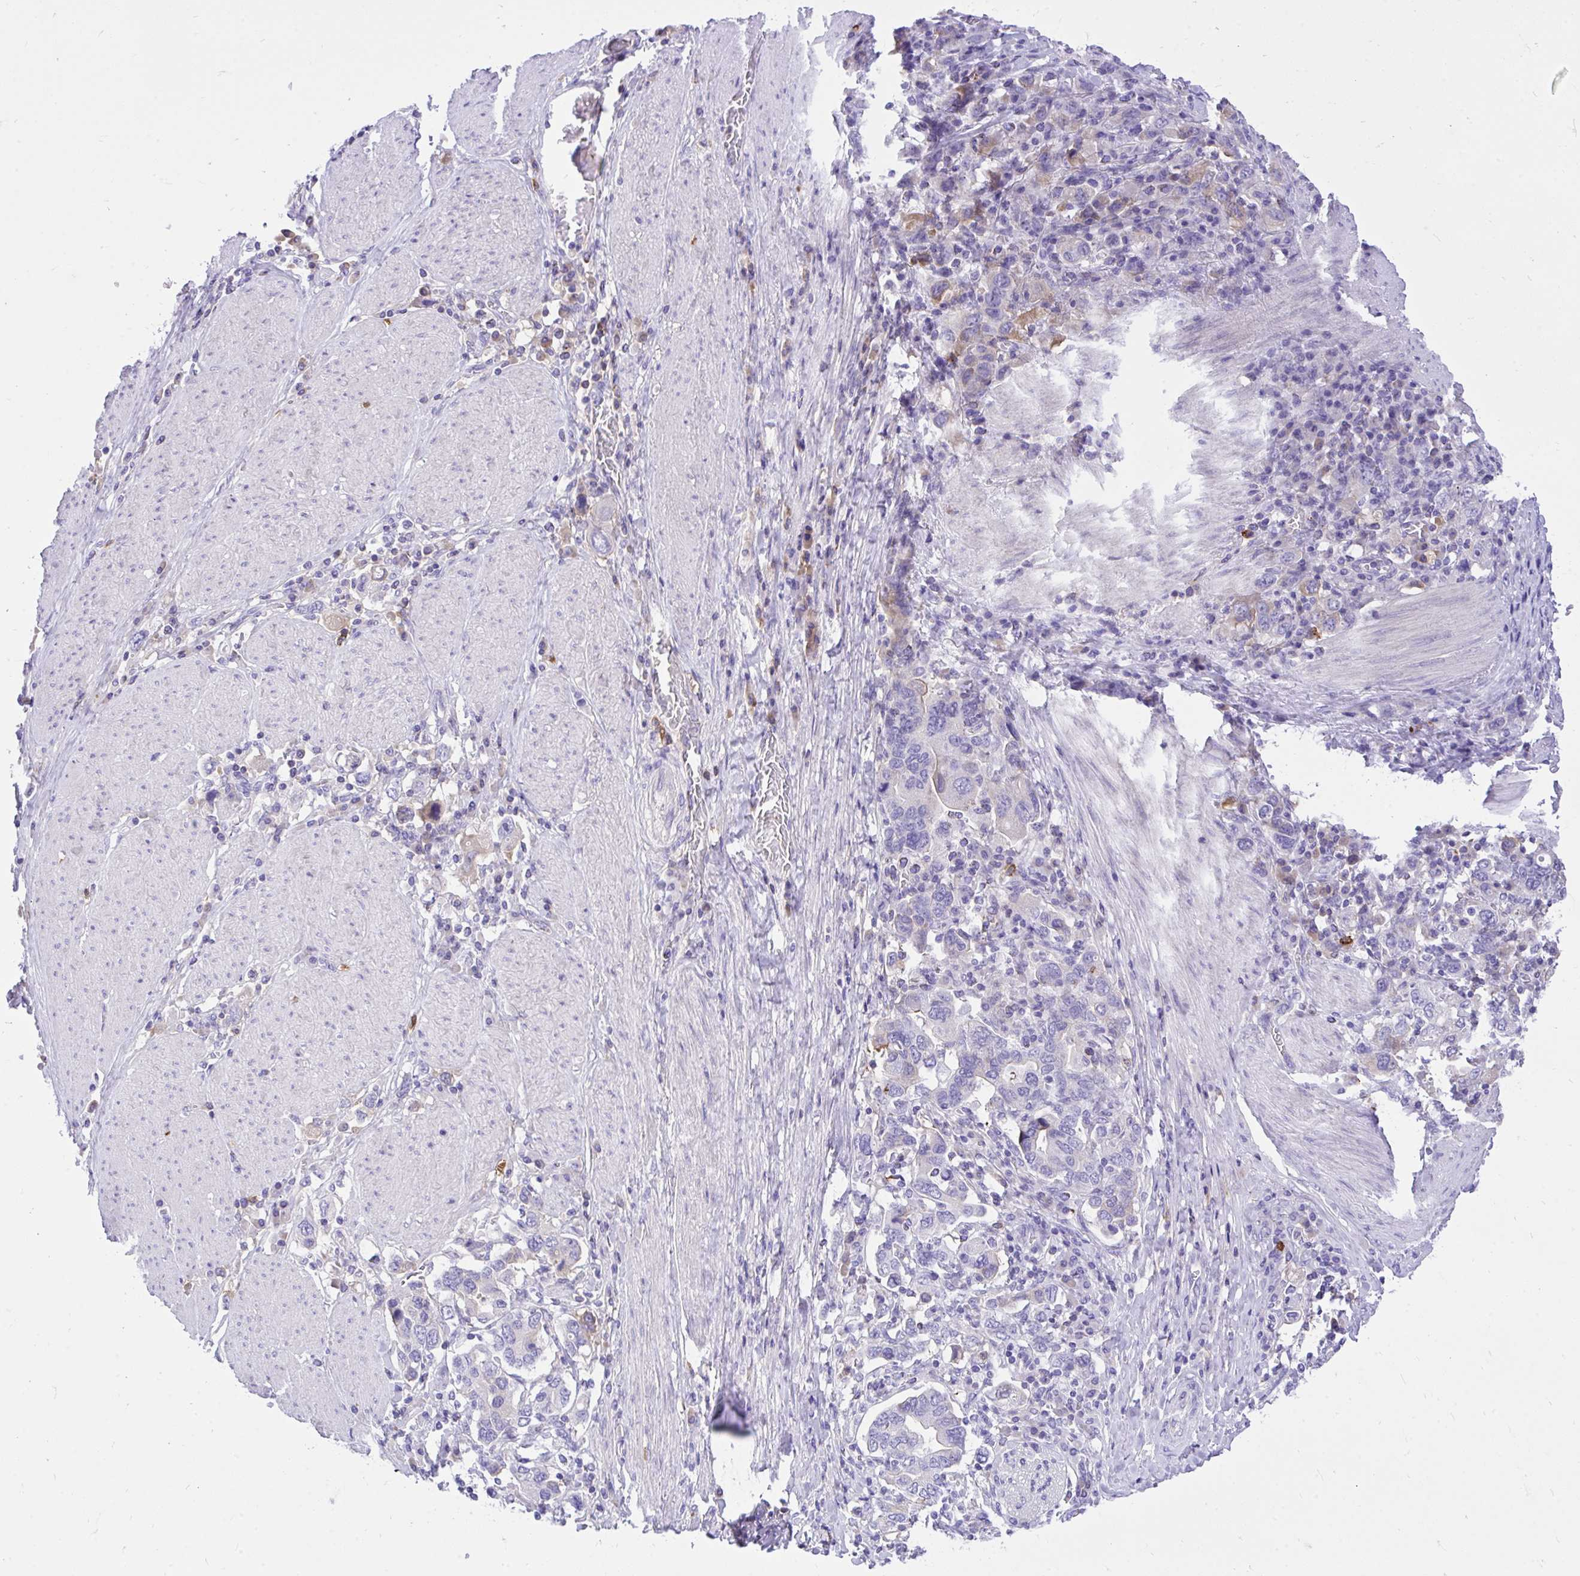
{"staining": {"intensity": "negative", "quantity": "none", "location": "none"}, "tissue": "stomach cancer", "cell_type": "Tumor cells", "image_type": "cancer", "snomed": [{"axis": "morphology", "description": "Adenocarcinoma, NOS"}, {"axis": "topography", "description": "Stomach, upper"}, {"axis": "topography", "description": "Stomach"}], "caption": "Tumor cells show no significant protein positivity in stomach adenocarcinoma. (DAB immunohistochemistry (IHC), high magnification).", "gene": "HRG", "patient": {"sex": "male", "age": 62}}